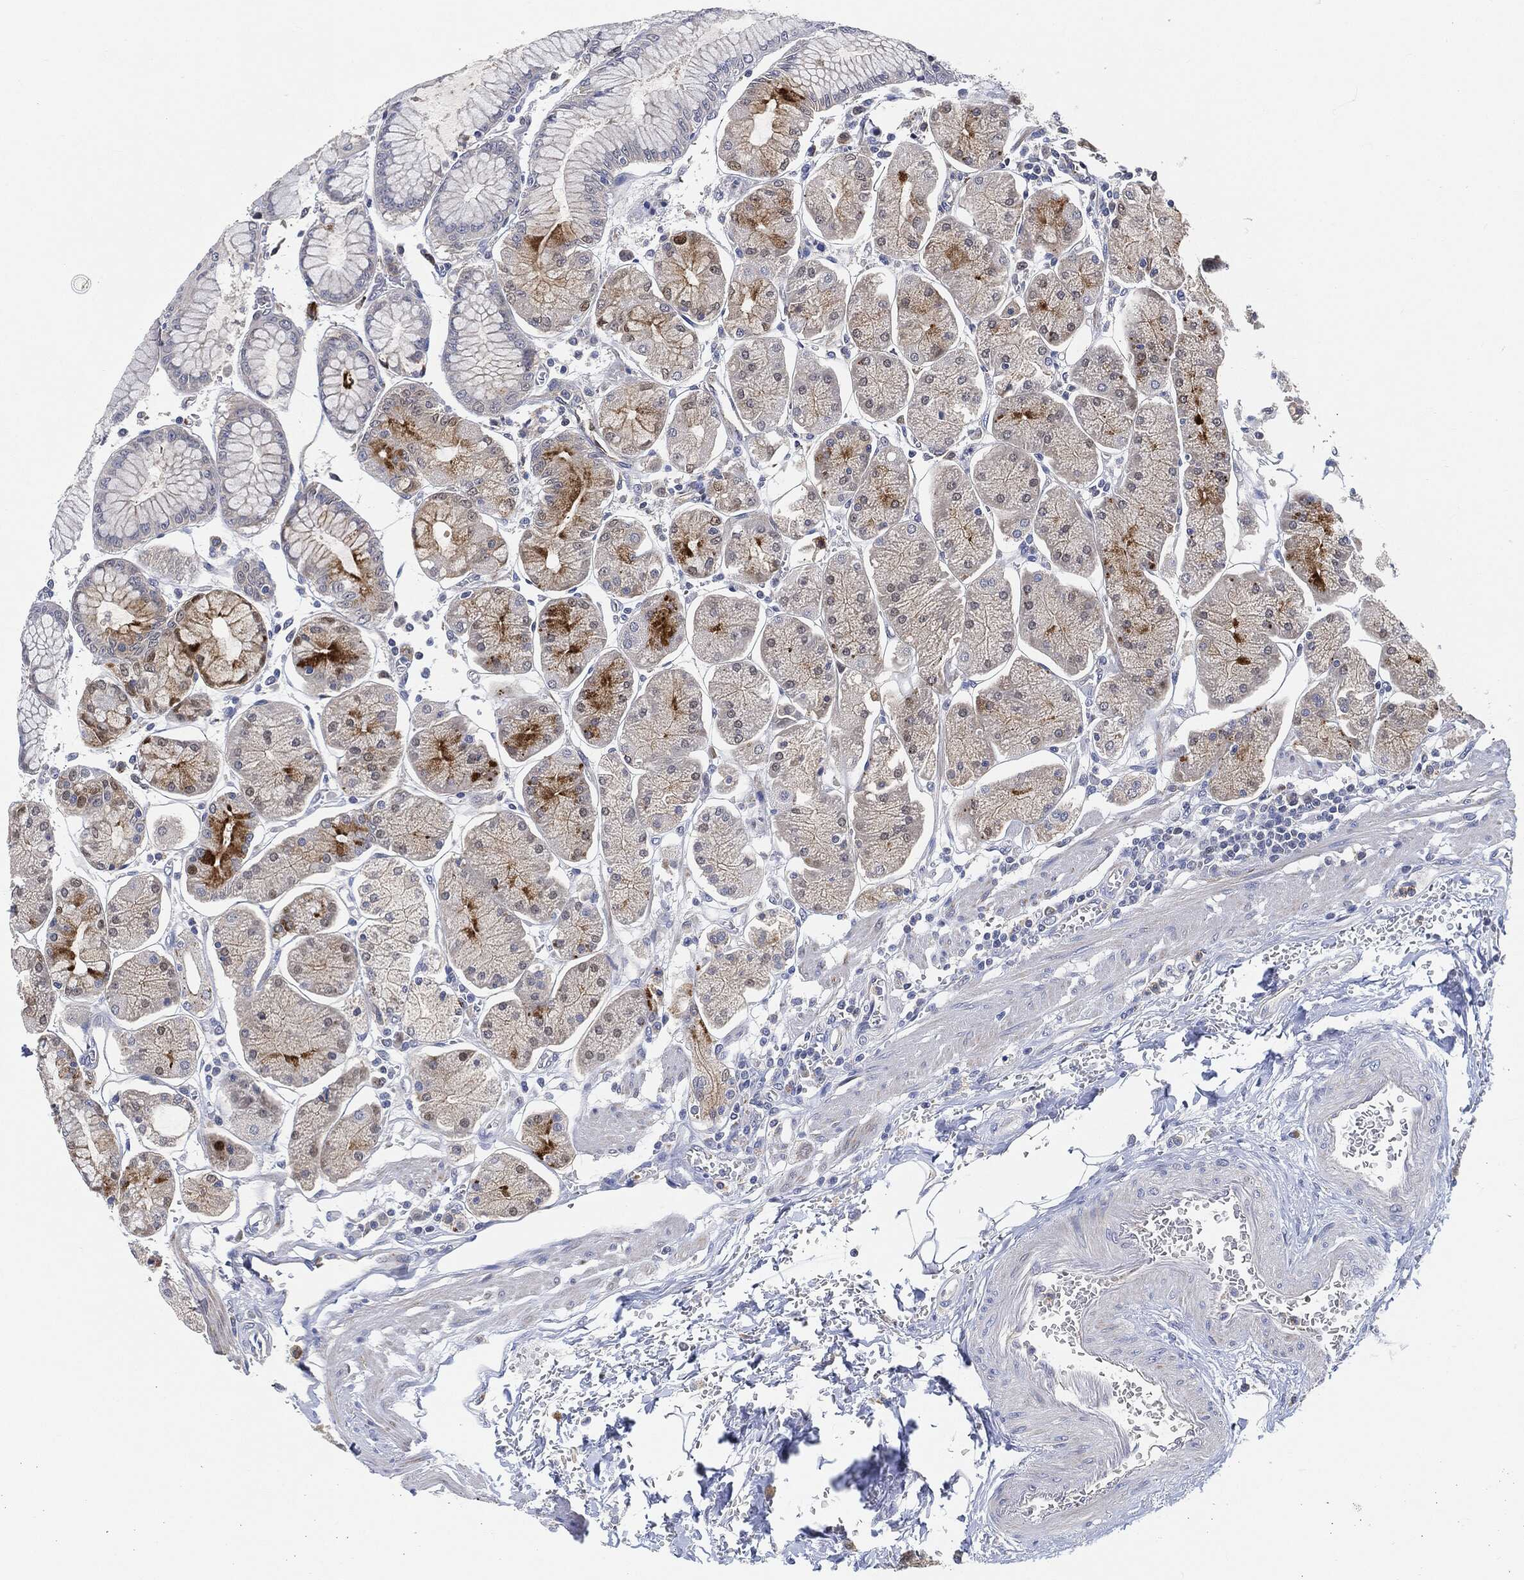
{"staining": {"intensity": "strong", "quantity": "<25%", "location": "cytoplasmic/membranous"}, "tissue": "stomach", "cell_type": "Glandular cells", "image_type": "normal", "snomed": [{"axis": "morphology", "description": "Normal tissue, NOS"}, {"axis": "morphology", "description": "Adenocarcinoma, NOS"}, {"axis": "topography", "description": "Stomach, upper"}, {"axis": "topography", "description": "Stomach"}], "caption": "IHC staining of unremarkable stomach, which reveals medium levels of strong cytoplasmic/membranous expression in about <25% of glandular cells indicating strong cytoplasmic/membranous protein staining. The staining was performed using DAB (brown) for protein detection and nuclei were counterstained in hematoxylin (blue).", "gene": "VSIG4", "patient": {"sex": "male", "age": 76}}